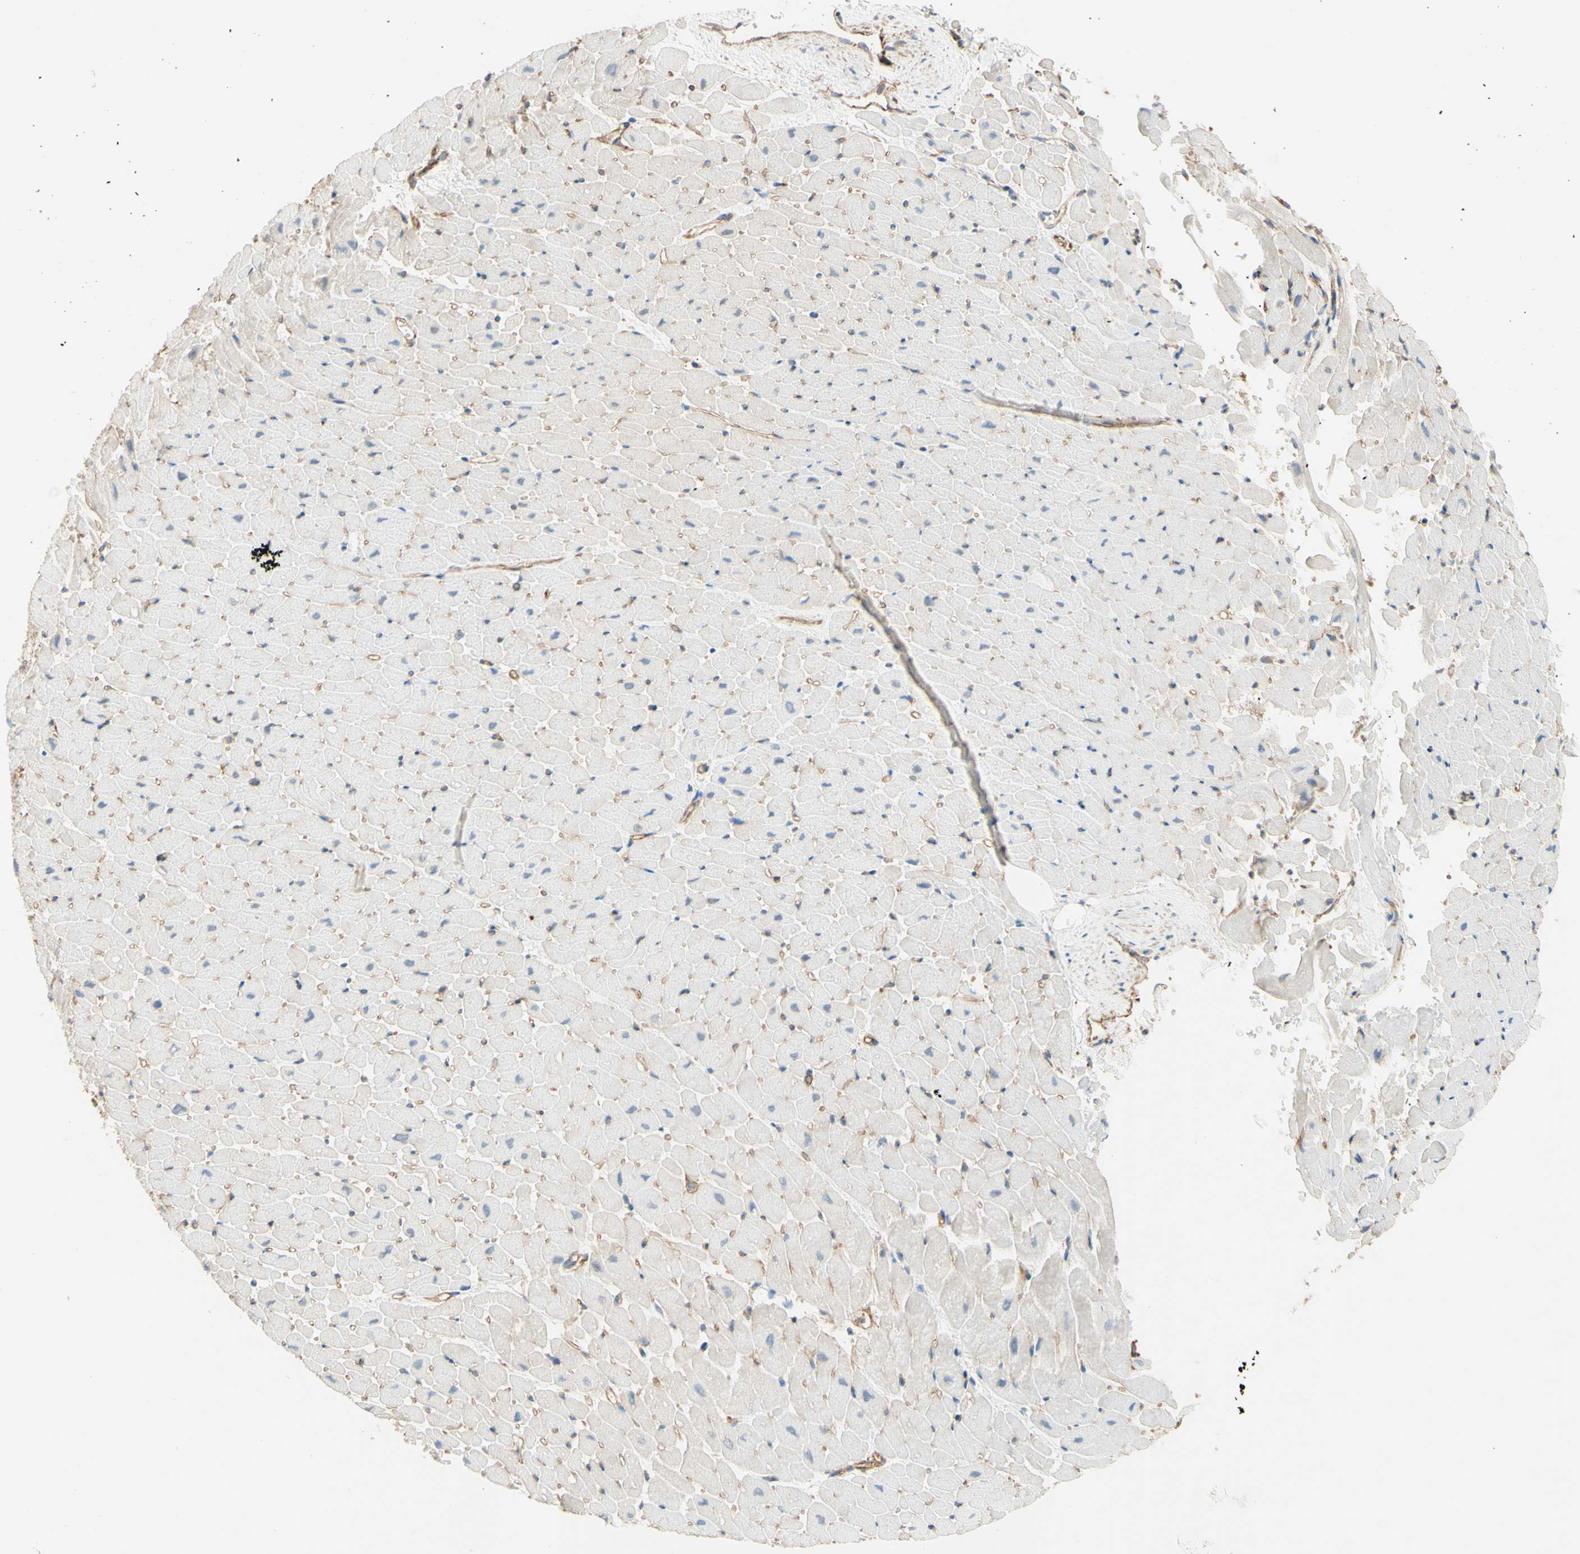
{"staining": {"intensity": "negative", "quantity": "none", "location": "none"}, "tissue": "heart muscle", "cell_type": "Cardiomyocytes", "image_type": "normal", "snomed": [{"axis": "morphology", "description": "Normal tissue, NOS"}, {"axis": "topography", "description": "Heart"}], "caption": "Immunohistochemistry micrograph of normal heart muscle: human heart muscle stained with DAB exhibits no significant protein staining in cardiomyocytes.", "gene": "ENDOD1", "patient": {"sex": "male", "age": 45}}